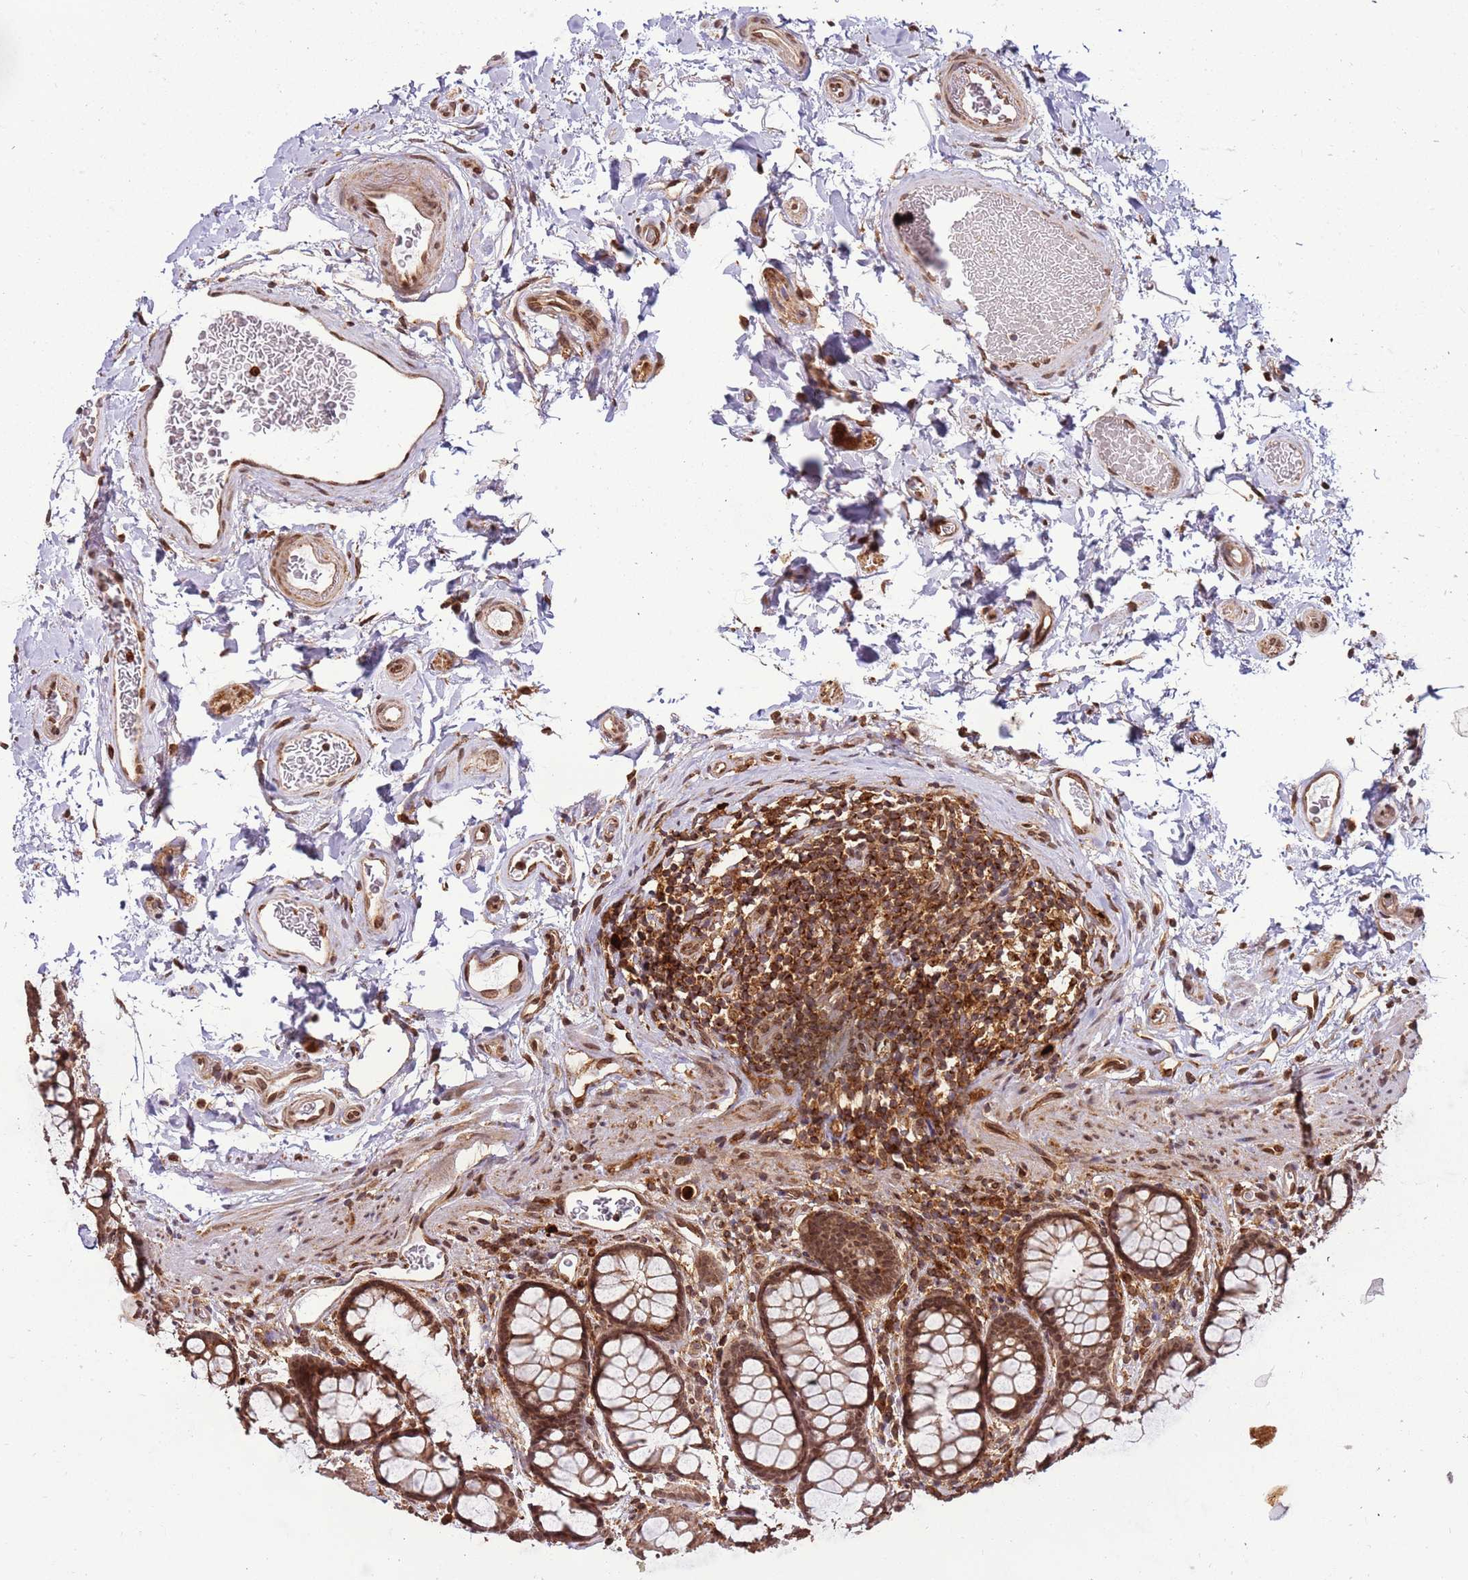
{"staining": {"intensity": "strong", "quantity": ">75%", "location": "cytoplasmic/membranous,nuclear"}, "tissue": "colon", "cell_type": "Endothelial cells", "image_type": "normal", "snomed": [{"axis": "morphology", "description": "Normal tissue, NOS"}, {"axis": "topography", "description": "Colon"}], "caption": "High-magnification brightfield microscopy of unremarkable colon stained with DAB (brown) and counterstained with hematoxylin (blue). endothelial cells exhibit strong cytoplasmic/membranous,nuclear expression is appreciated in approximately>75% of cells. The staining is performed using DAB (3,3'-diaminobenzidine) brown chromogen to label protein expression. The nuclei are counter-stained blue using hematoxylin.", "gene": "CEP170", "patient": {"sex": "female", "age": 82}}